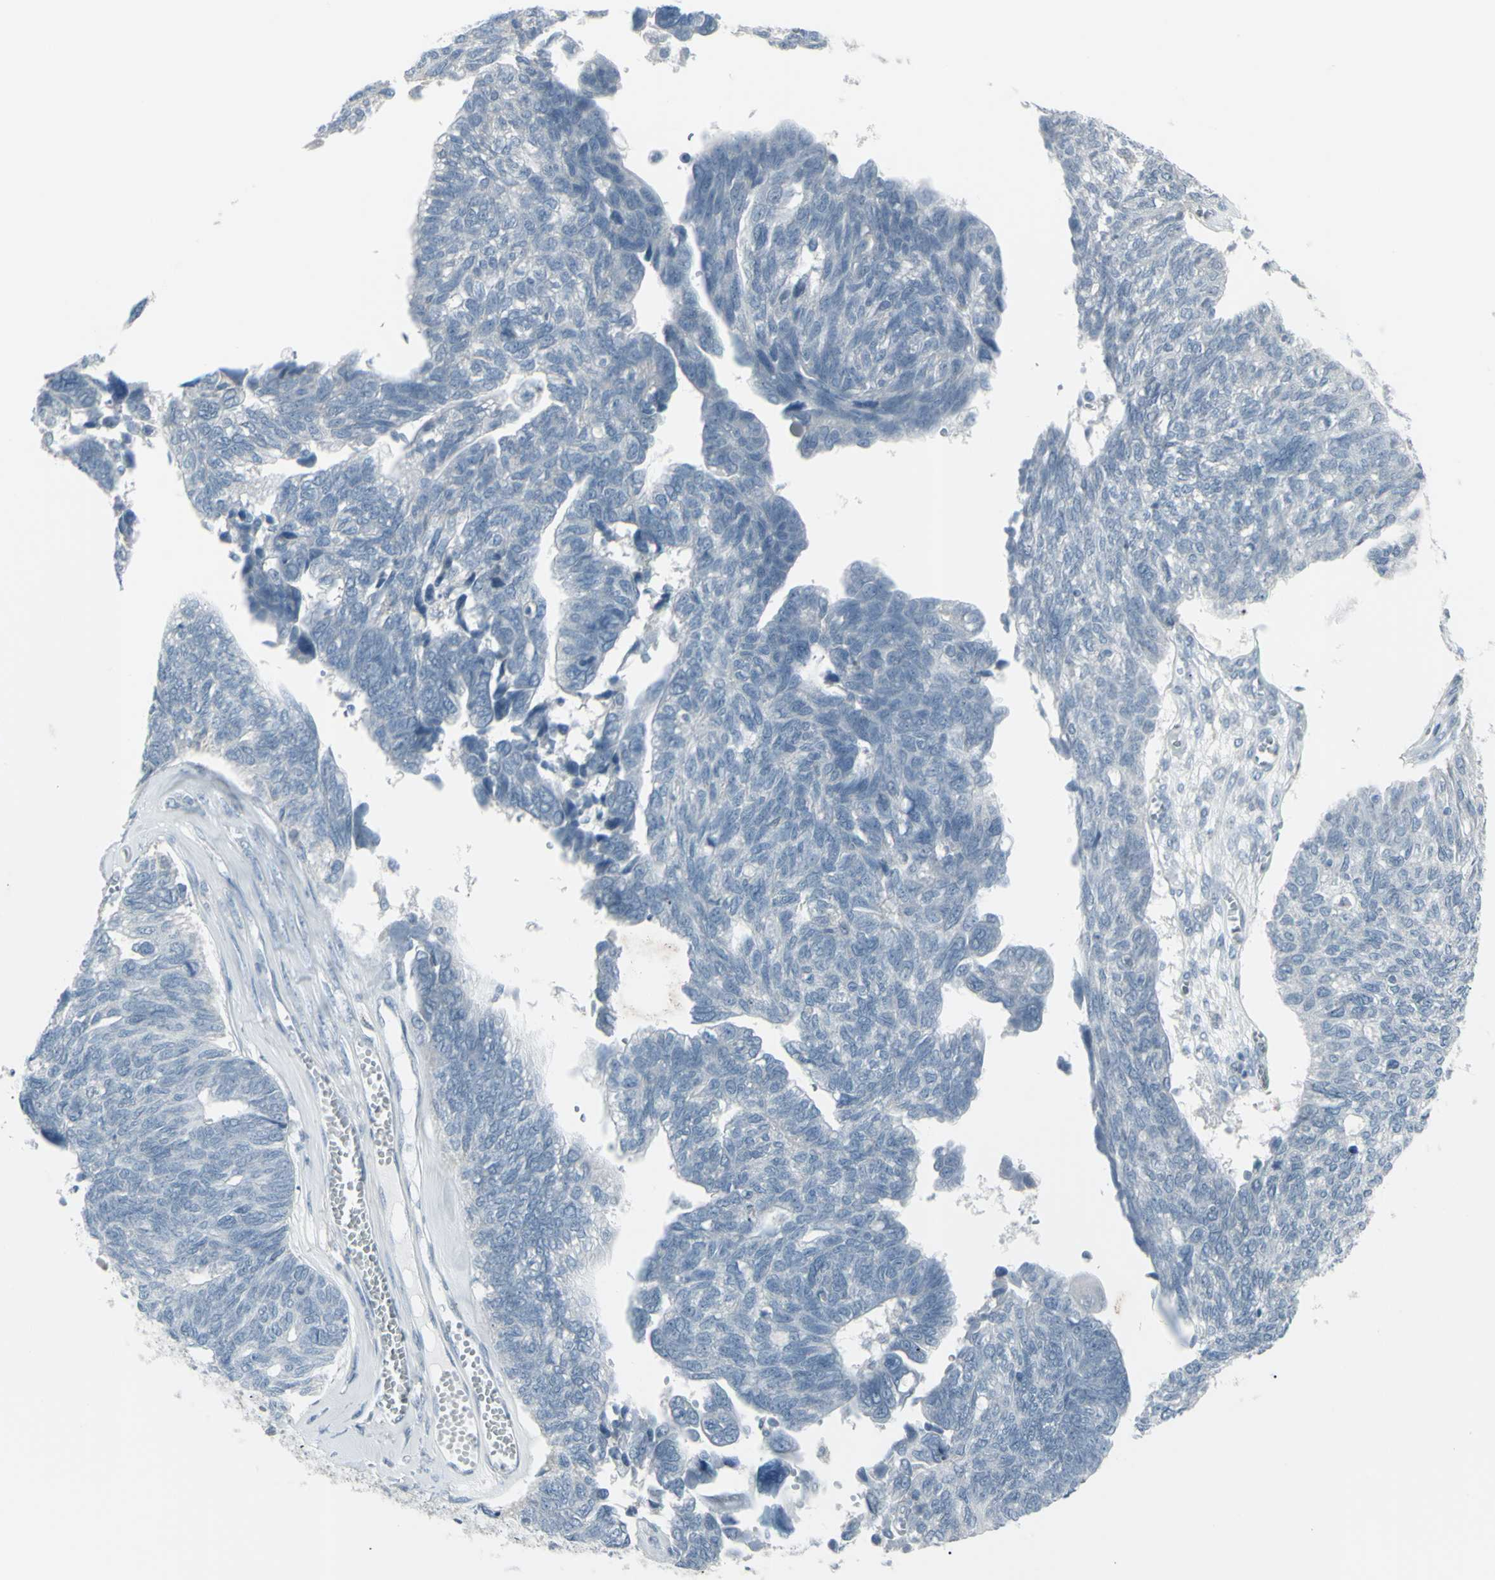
{"staining": {"intensity": "negative", "quantity": "none", "location": "none"}, "tissue": "ovarian cancer", "cell_type": "Tumor cells", "image_type": "cancer", "snomed": [{"axis": "morphology", "description": "Cystadenocarcinoma, serous, NOS"}, {"axis": "topography", "description": "Ovary"}], "caption": "Immunohistochemistry (IHC) photomicrograph of neoplastic tissue: human ovarian serous cystadenocarcinoma stained with DAB (3,3'-diaminobenzidine) shows no significant protein positivity in tumor cells.", "gene": "RAB3A", "patient": {"sex": "female", "age": 79}}